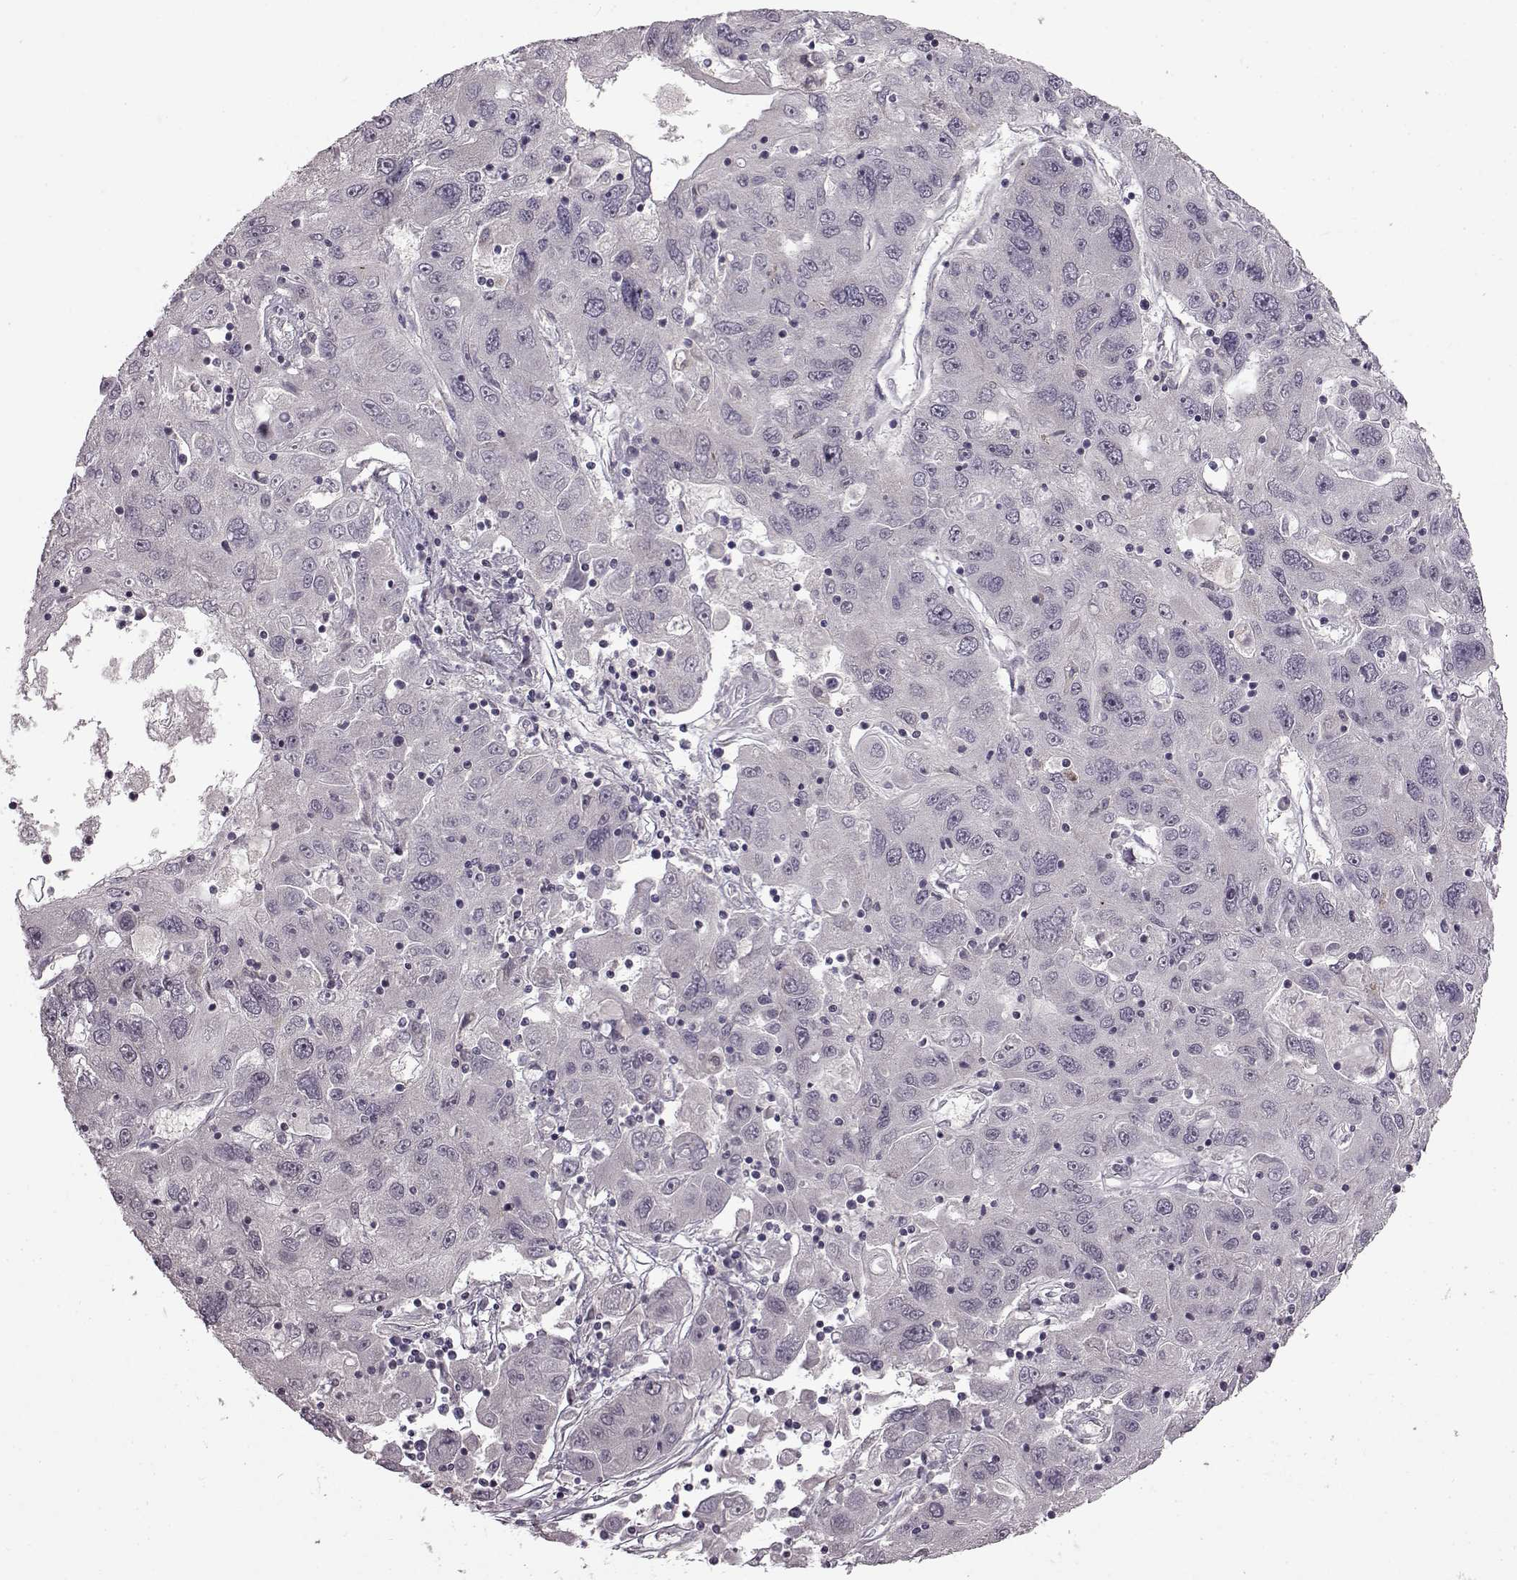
{"staining": {"intensity": "negative", "quantity": "none", "location": "none"}, "tissue": "stomach cancer", "cell_type": "Tumor cells", "image_type": "cancer", "snomed": [{"axis": "morphology", "description": "Adenocarcinoma, NOS"}, {"axis": "topography", "description": "Stomach"}], "caption": "Immunohistochemistry (IHC) photomicrograph of neoplastic tissue: stomach adenocarcinoma stained with DAB (3,3'-diaminobenzidine) demonstrates no significant protein staining in tumor cells.", "gene": "B3GNT6", "patient": {"sex": "male", "age": 56}}